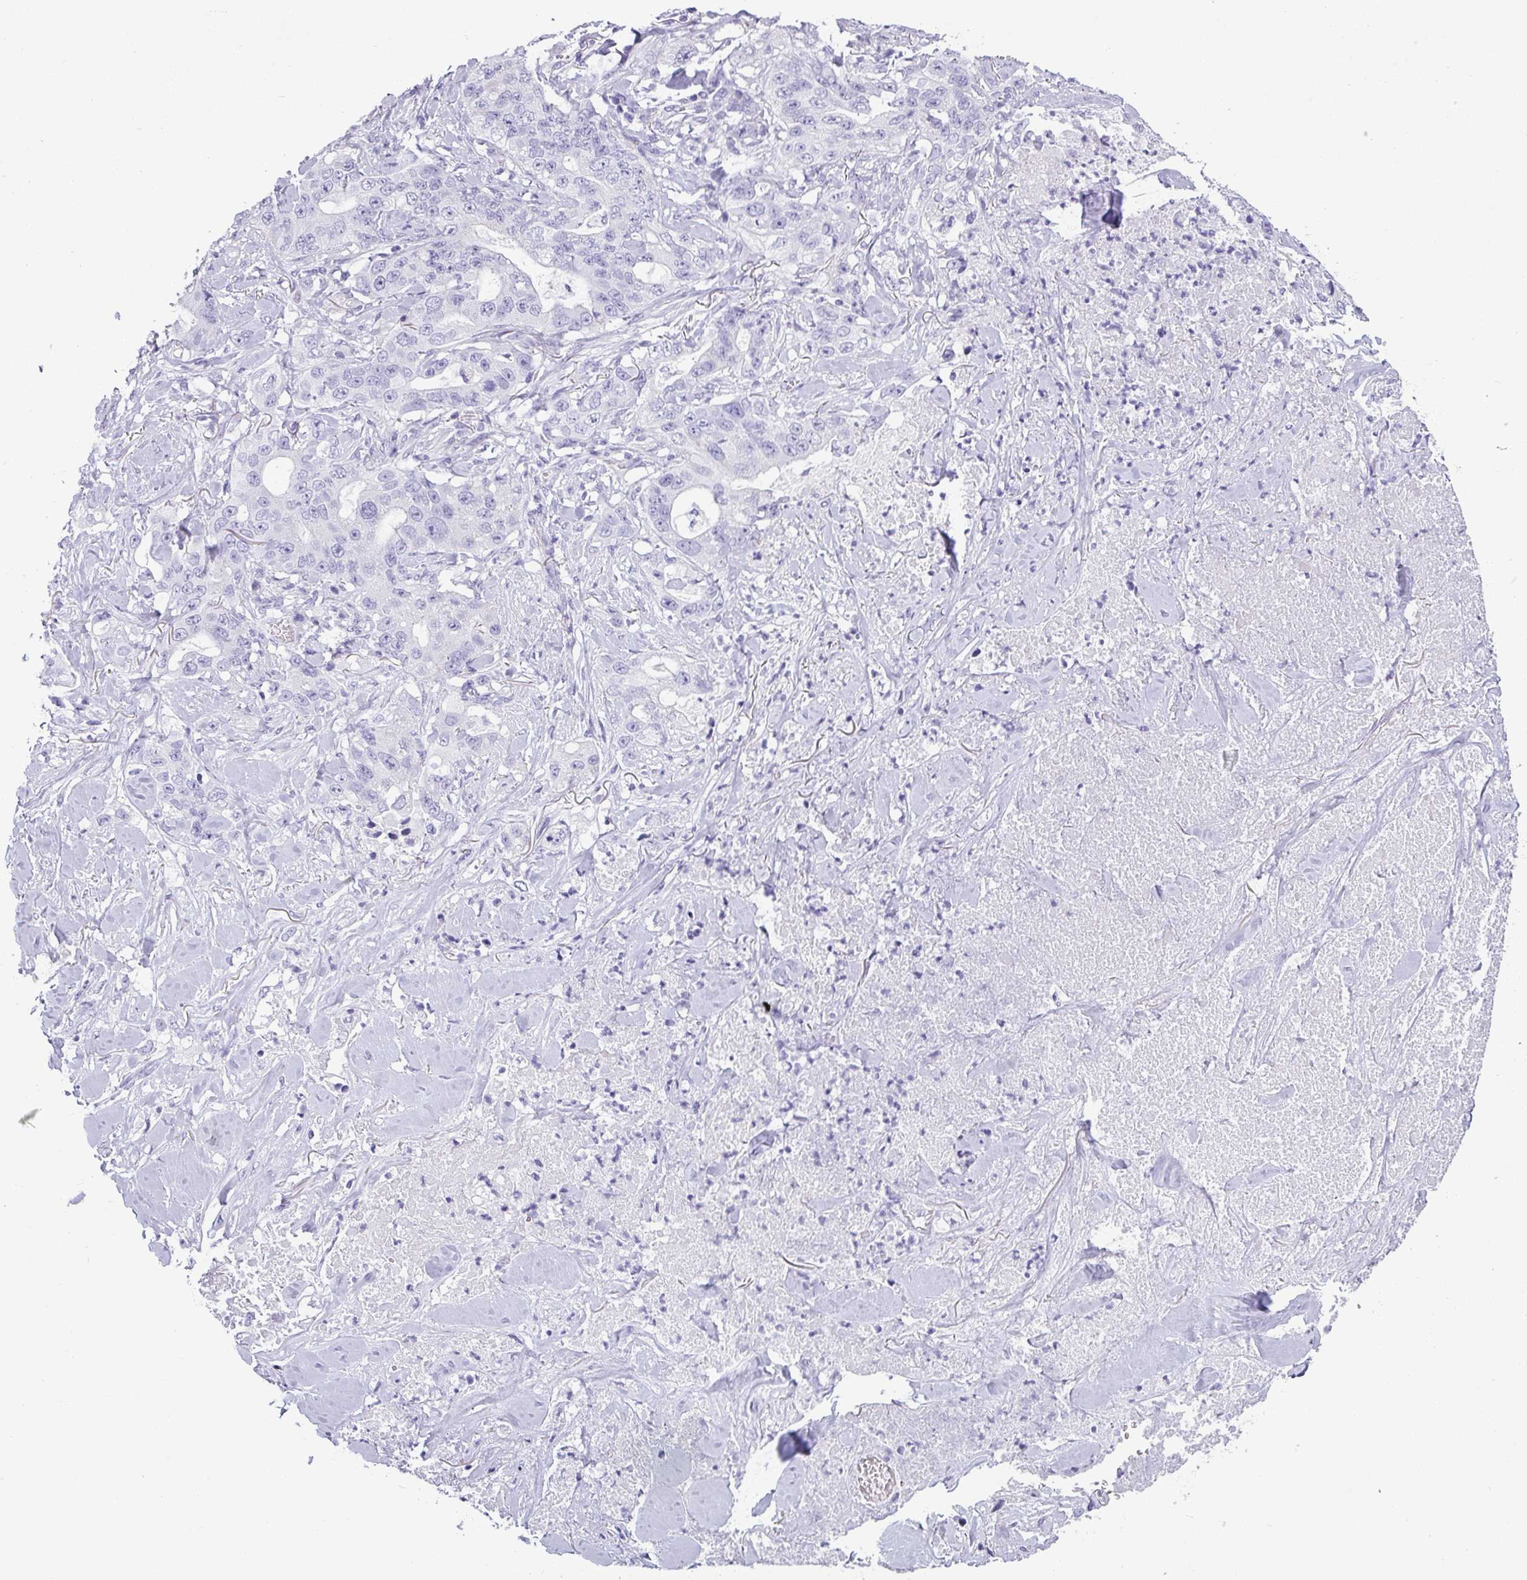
{"staining": {"intensity": "negative", "quantity": "none", "location": "none"}, "tissue": "lung cancer", "cell_type": "Tumor cells", "image_type": "cancer", "snomed": [{"axis": "morphology", "description": "Adenocarcinoma, NOS"}, {"axis": "topography", "description": "Lung"}], "caption": "Human adenocarcinoma (lung) stained for a protein using immunohistochemistry exhibits no positivity in tumor cells.", "gene": "VCY1B", "patient": {"sex": "female", "age": 51}}